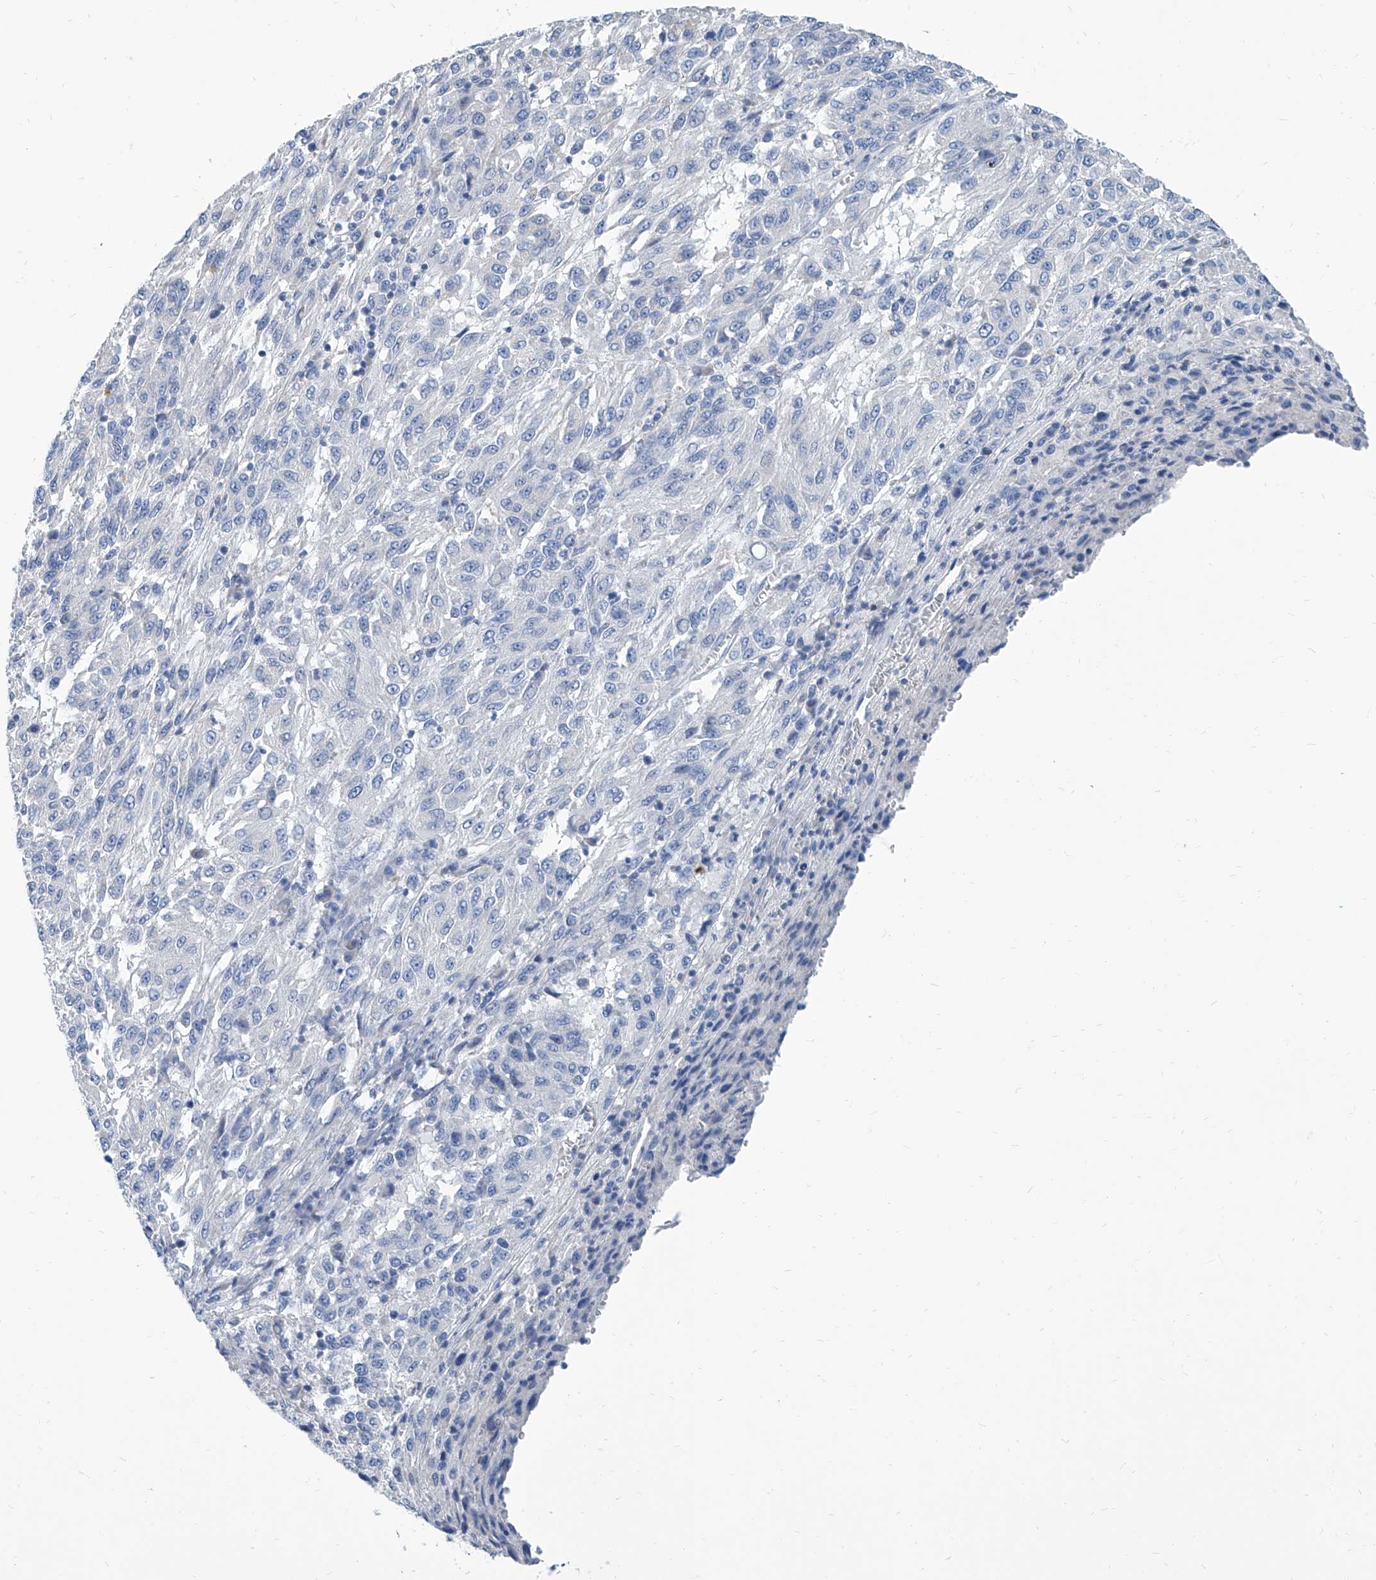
{"staining": {"intensity": "negative", "quantity": "none", "location": "none"}, "tissue": "melanoma", "cell_type": "Tumor cells", "image_type": "cancer", "snomed": [{"axis": "morphology", "description": "Malignant melanoma, Metastatic site"}, {"axis": "topography", "description": "Lung"}], "caption": "The micrograph reveals no staining of tumor cells in melanoma. (DAB (3,3'-diaminobenzidine) immunohistochemistry, high magnification).", "gene": "ZNF519", "patient": {"sex": "male", "age": 64}}